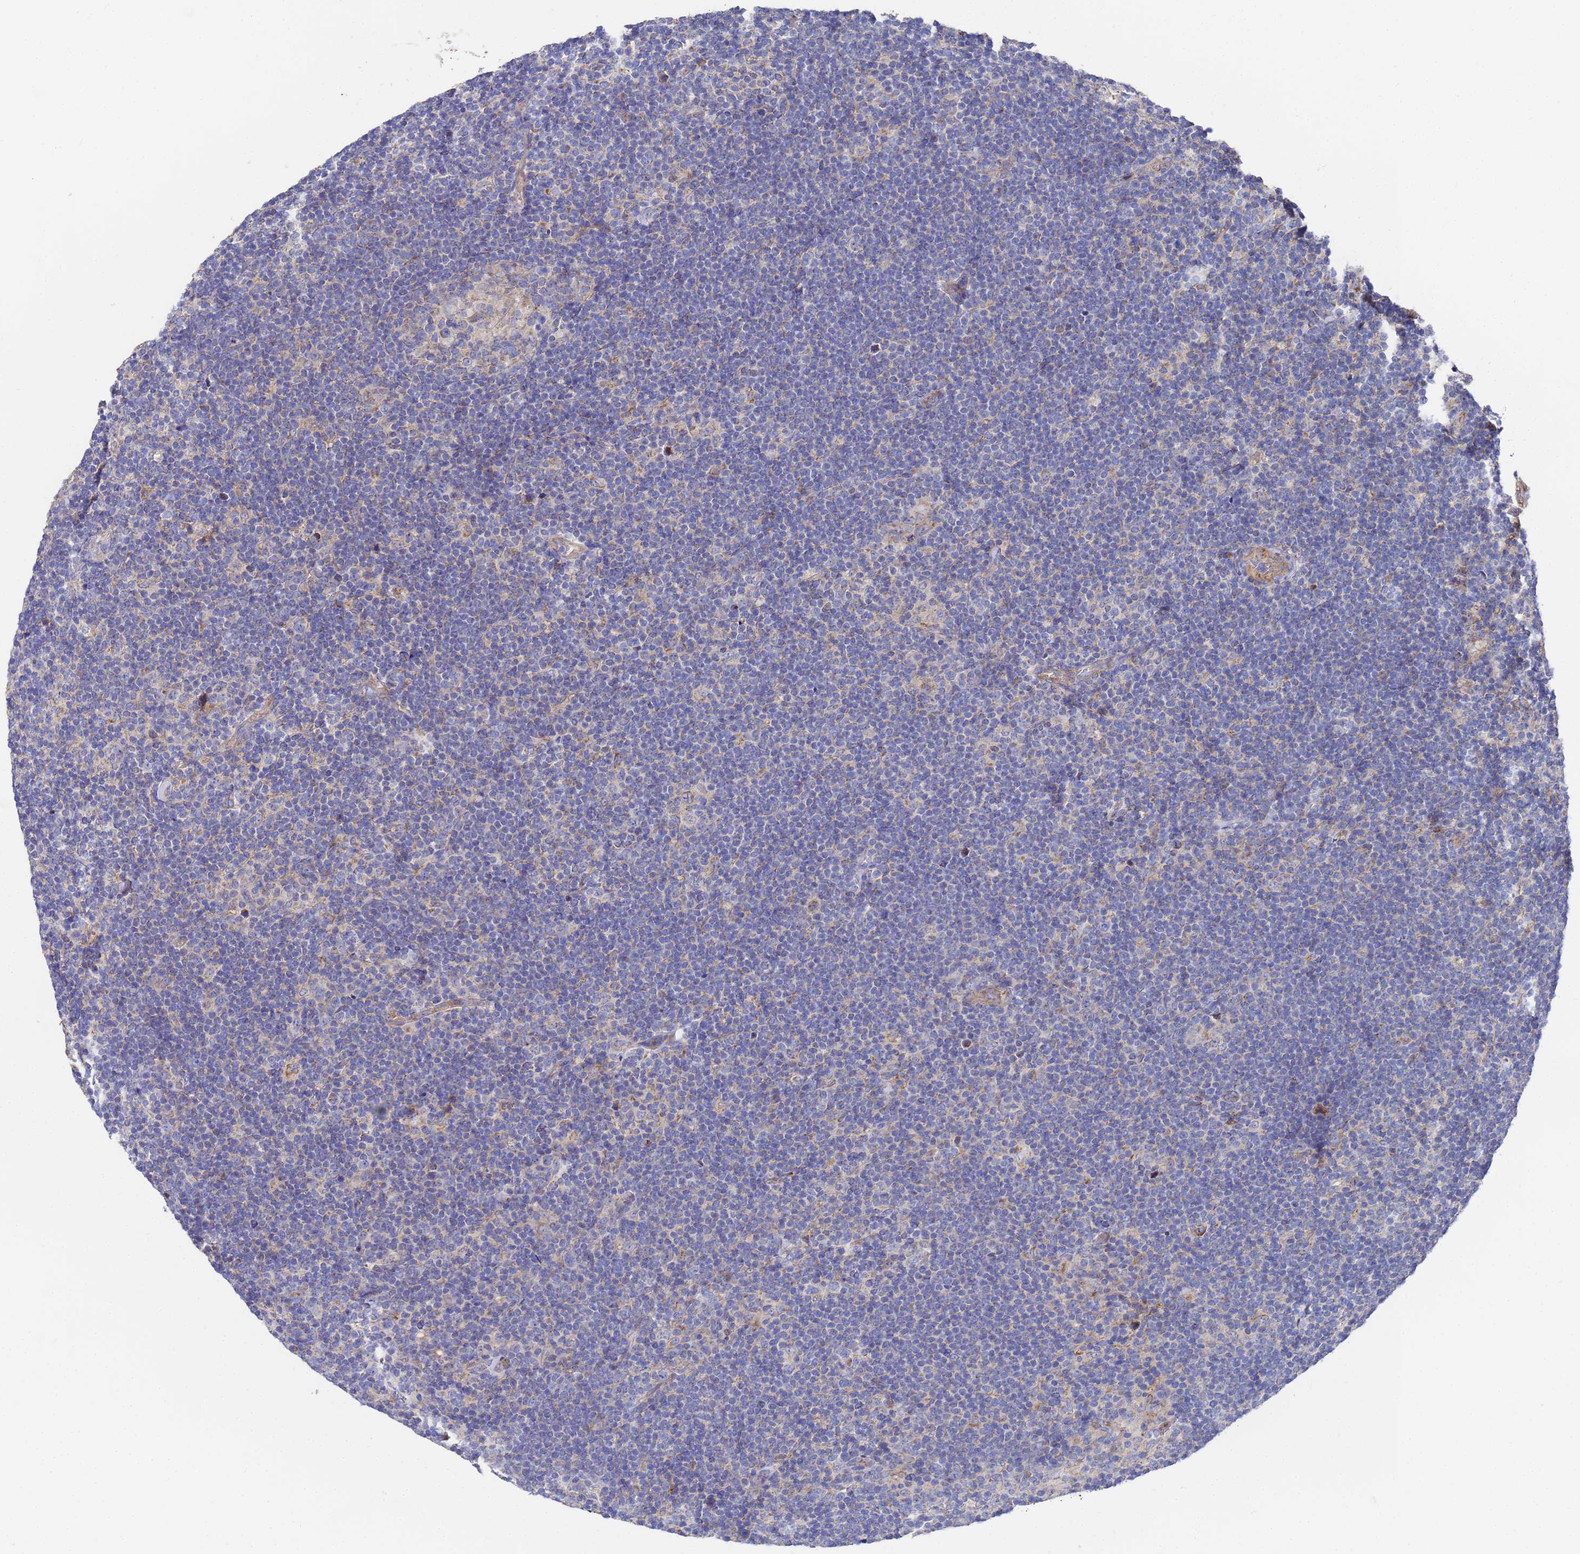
{"staining": {"intensity": "negative", "quantity": "none", "location": "none"}, "tissue": "lymphoma", "cell_type": "Tumor cells", "image_type": "cancer", "snomed": [{"axis": "morphology", "description": "Hodgkin's disease, NOS"}, {"axis": "topography", "description": "Lymph node"}], "caption": "DAB immunohistochemical staining of human lymphoma exhibits no significant staining in tumor cells.", "gene": "FAHD2A", "patient": {"sex": "female", "age": 57}}